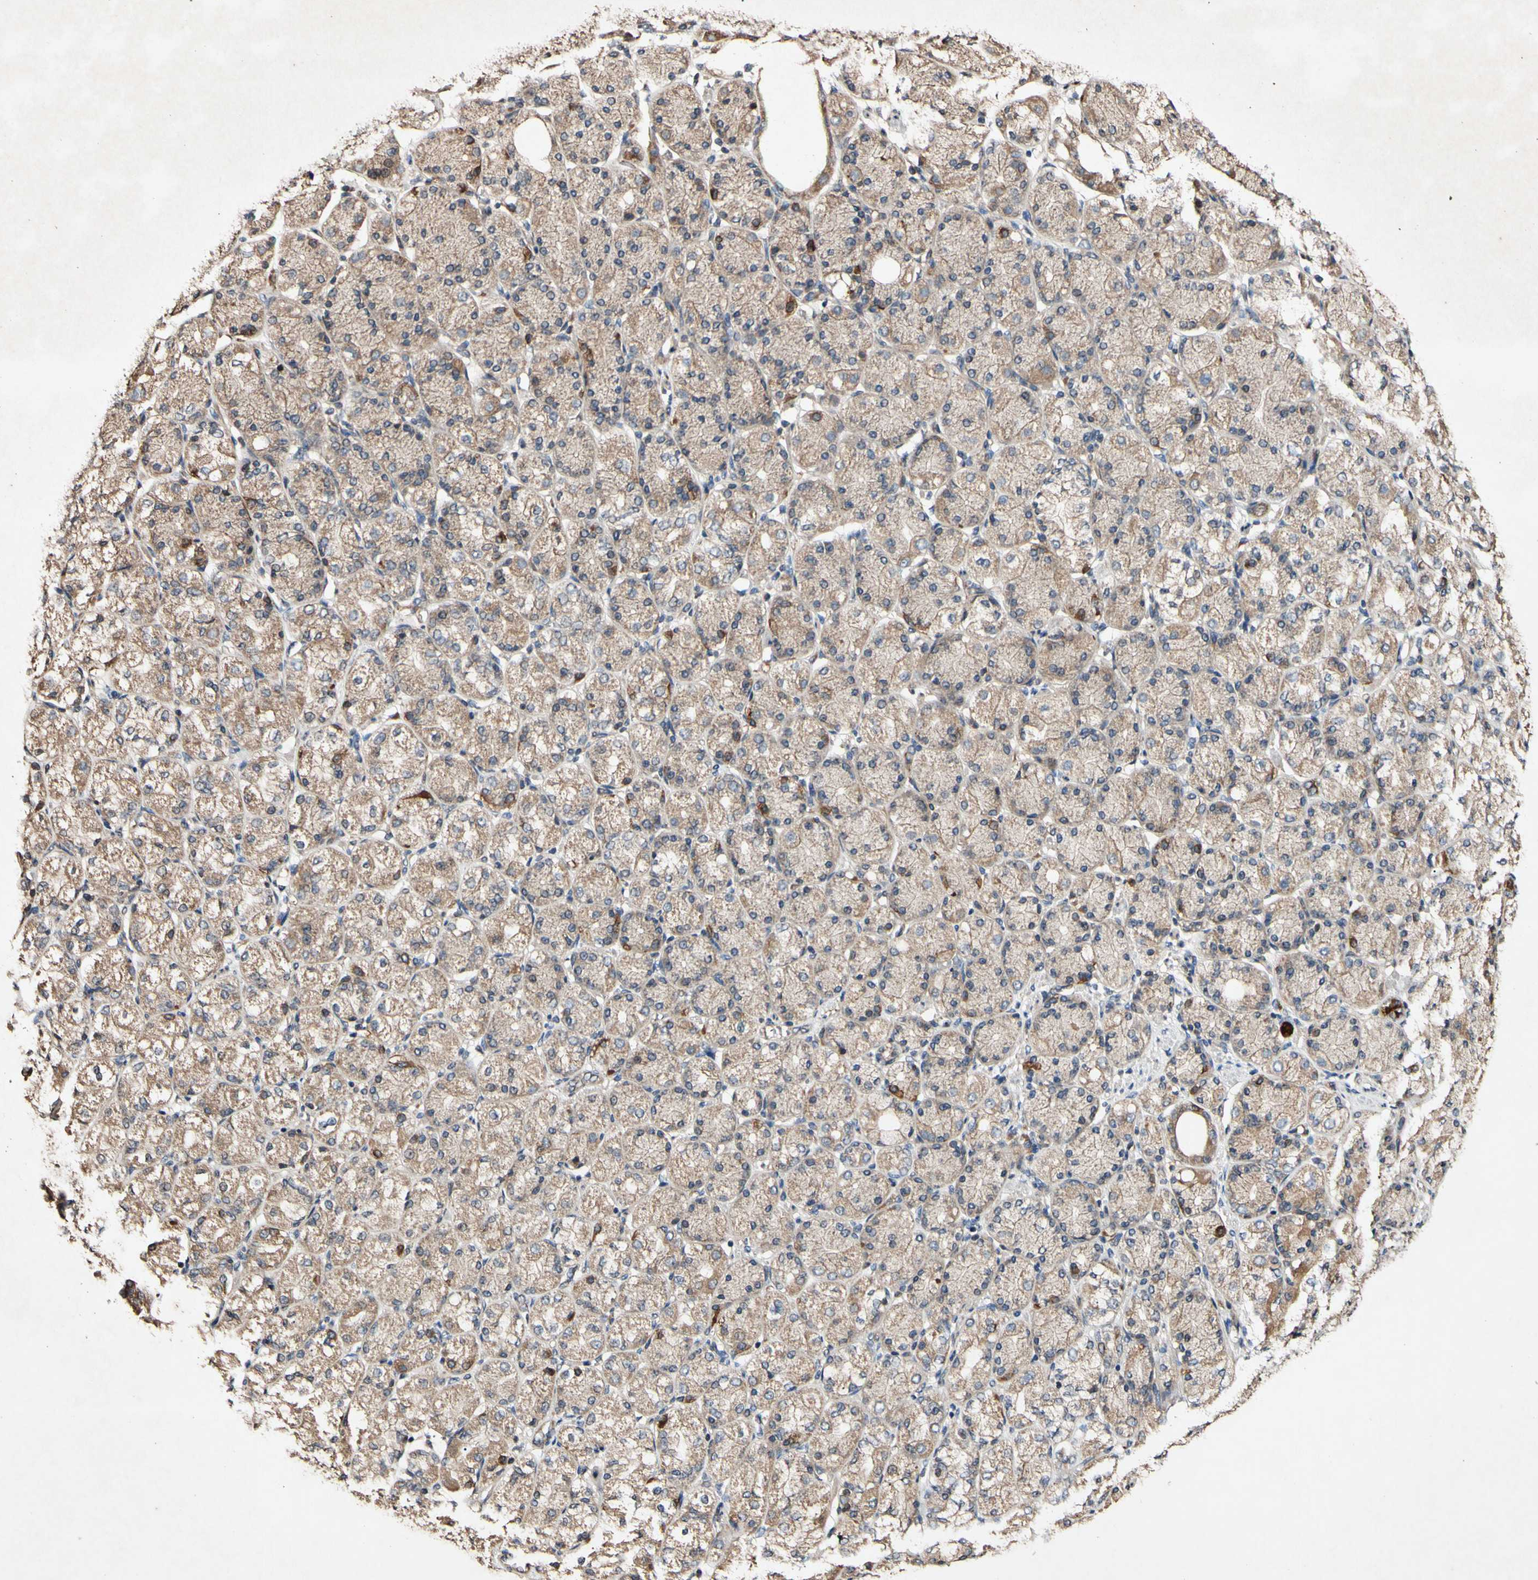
{"staining": {"intensity": "weak", "quantity": ">75%", "location": "cytoplasmic/membranous"}, "tissue": "stomach cancer", "cell_type": "Tumor cells", "image_type": "cancer", "snomed": [{"axis": "morphology", "description": "Normal tissue, NOS"}, {"axis": "morphology", "description": "Adenocarcinoma, NOS"}, {"axis": "morphology", "description": "Adenocarcinoma, High grade"}, {"axis": "topography", "description": "Stomach, upper"}, {"axis": "topography", "description": "Stomach"}], "caption": "Stomach cancer stained for a protein (brown) demonstrates weak cytoplasmic/membranous positive positivity in about >75% of tumor cells.", "gene": "PLAT", "patient": {"sex": "female", "age": 65}}